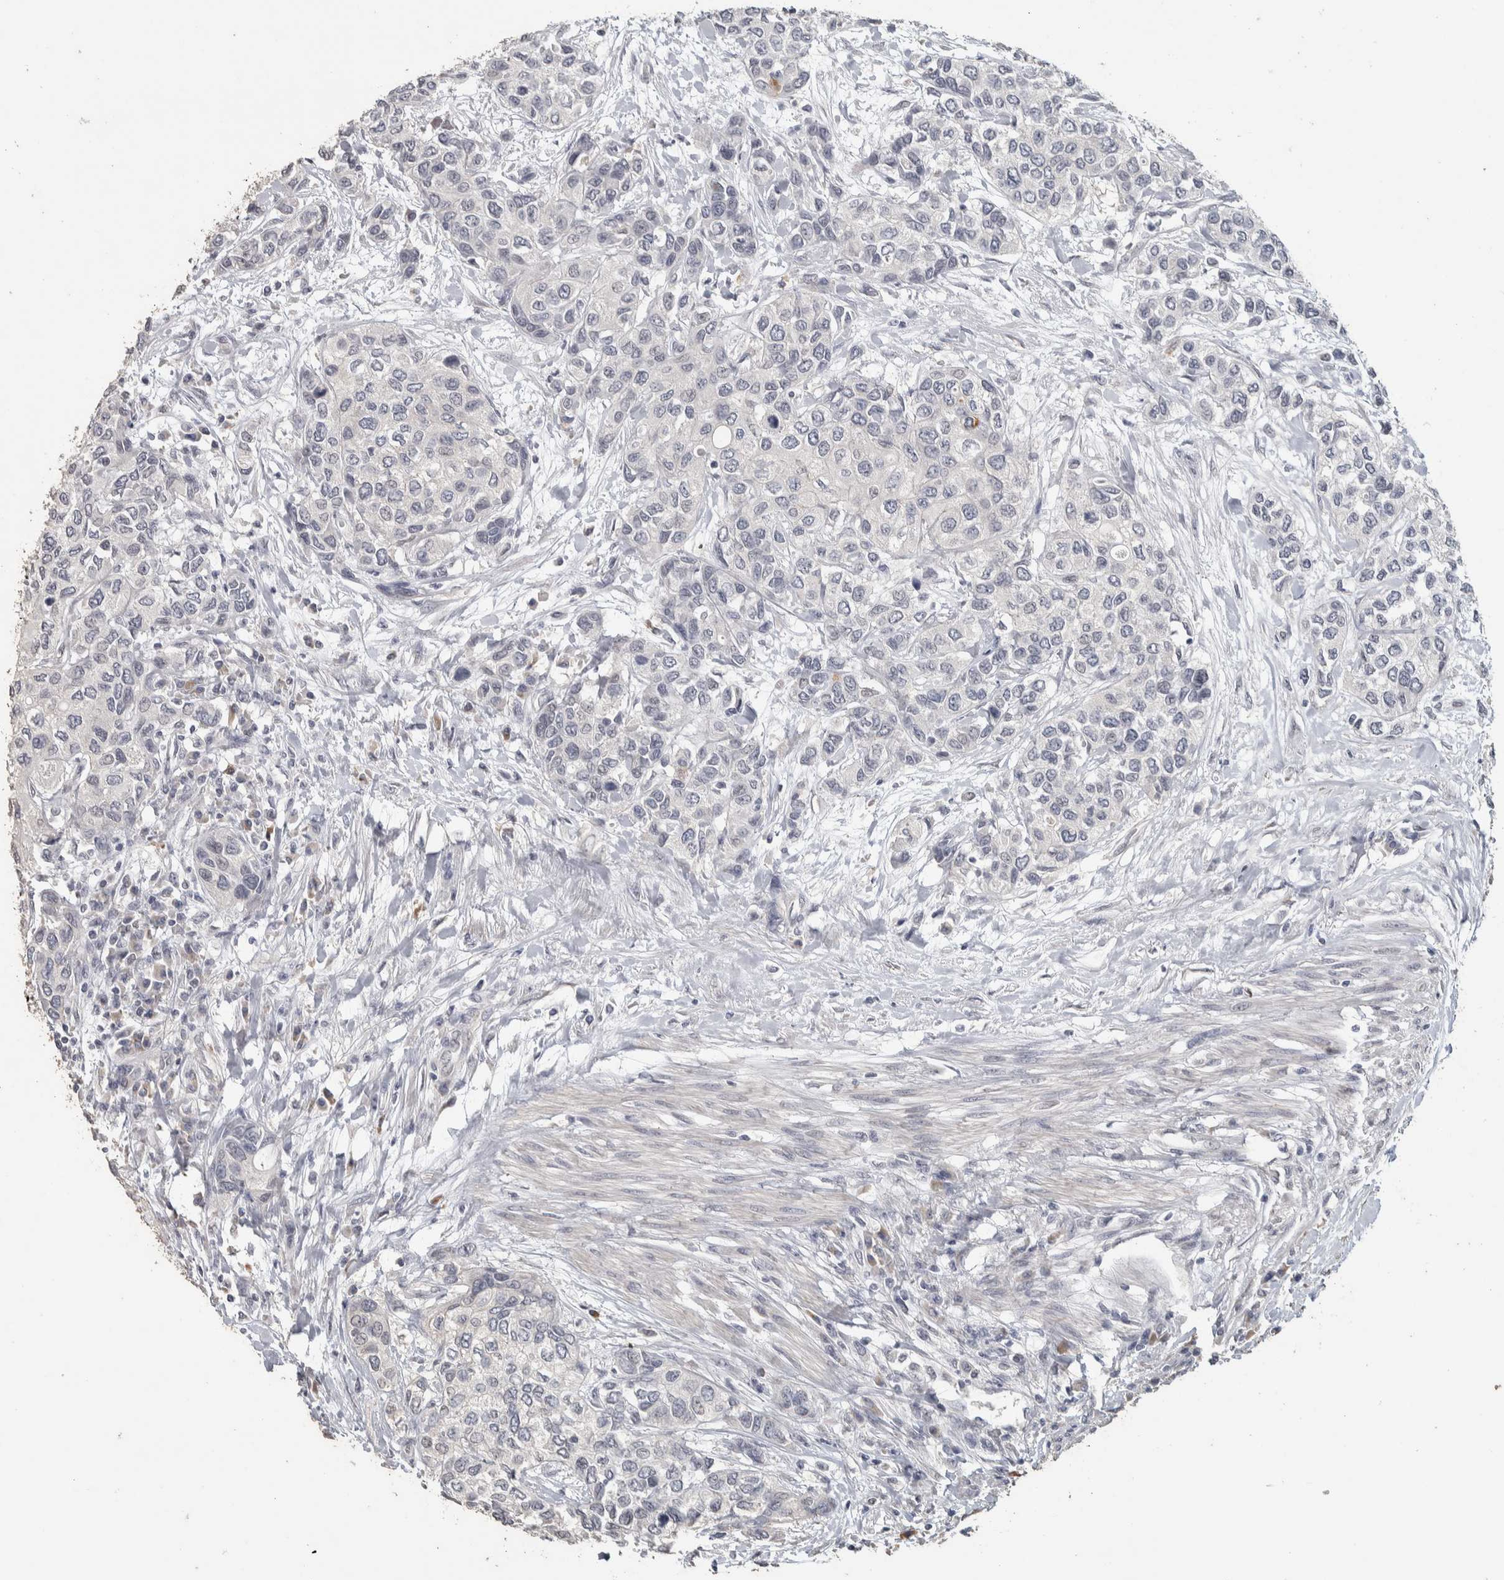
{"staining": {"intensity": "negative", "quantity": "none", "location": "none"}, "tissue": "urothelial cancer", "cell_type": "Tumor cells", "image_type": "cancer", "snomed": [{"axis": "morphology", "description": "Urothelial carcinoma, High grade"}, {"axis": "topography", "description": "Urinary bladder"}], "caption": "Immunohistochemical staining of urothelial cancer reveals no significant staining in tumor cells.", "gene": "NECAB1", "patient": {"sex": "female", "age": 56}}